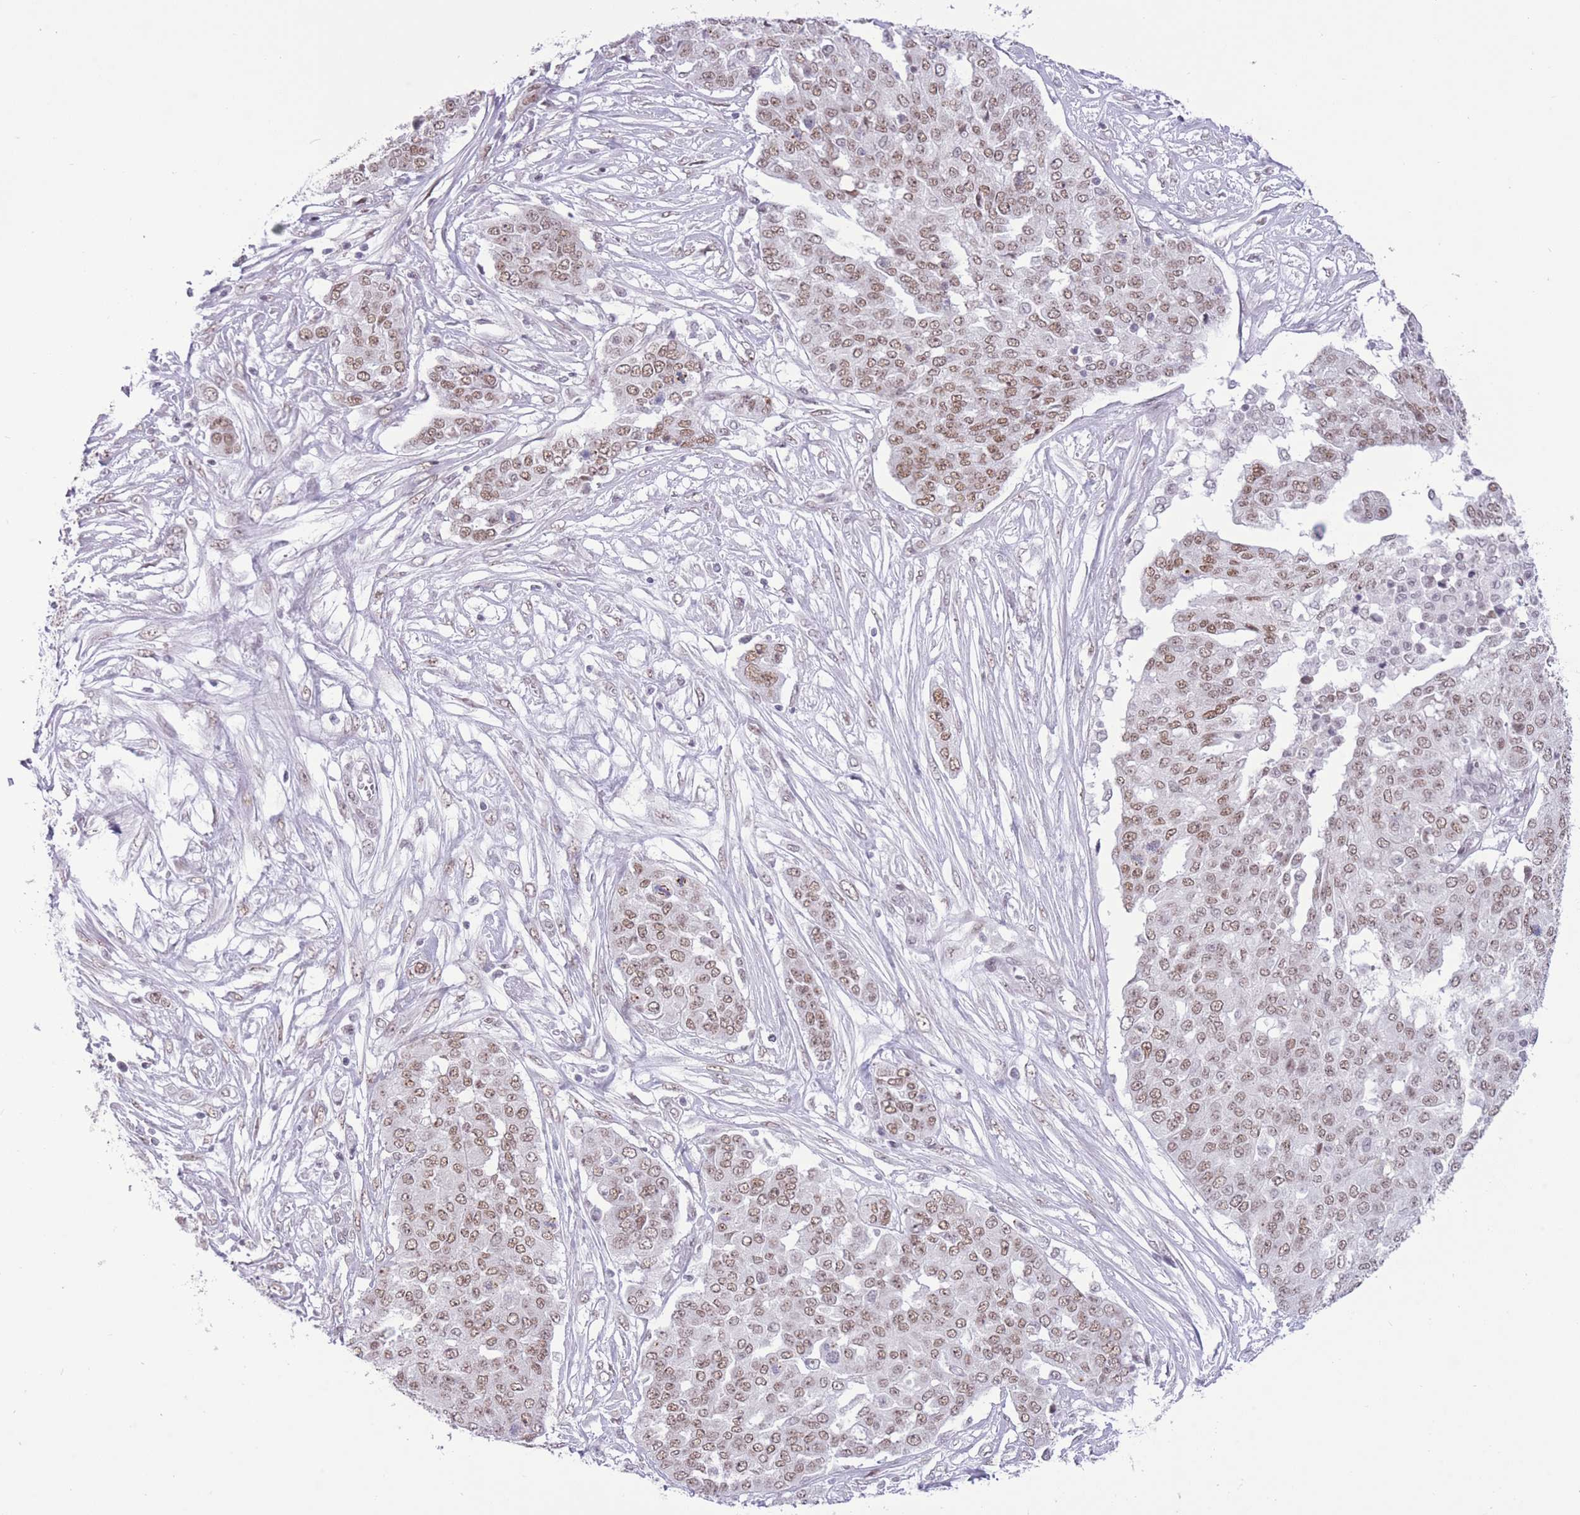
{"staining": {"intensity": "moderate", "quantity": ">75%", "location": "nuclear"}, "tissue": "ovarian cancer", "cell_type": "Tumor cells", "image_type": "cancer", "snomed": [{"axis": "morphology", "description": "Cystadenocarcinoma, serous, NOS"}, {"axis": "topography", "description": "Soft tissue"}, {"axis": "topography", "description": "Ovary"}], "caption": "This image displays ovarian cancer (serous cystadenocarcinoma) stained with IHC to label a protein in brown. The nuclear of tumor cells show moderate positivity for the protein. Nuclei are counter-stained blue.", "gene": "ZBED5", "patient": {"sex": "female", "age": 57}}